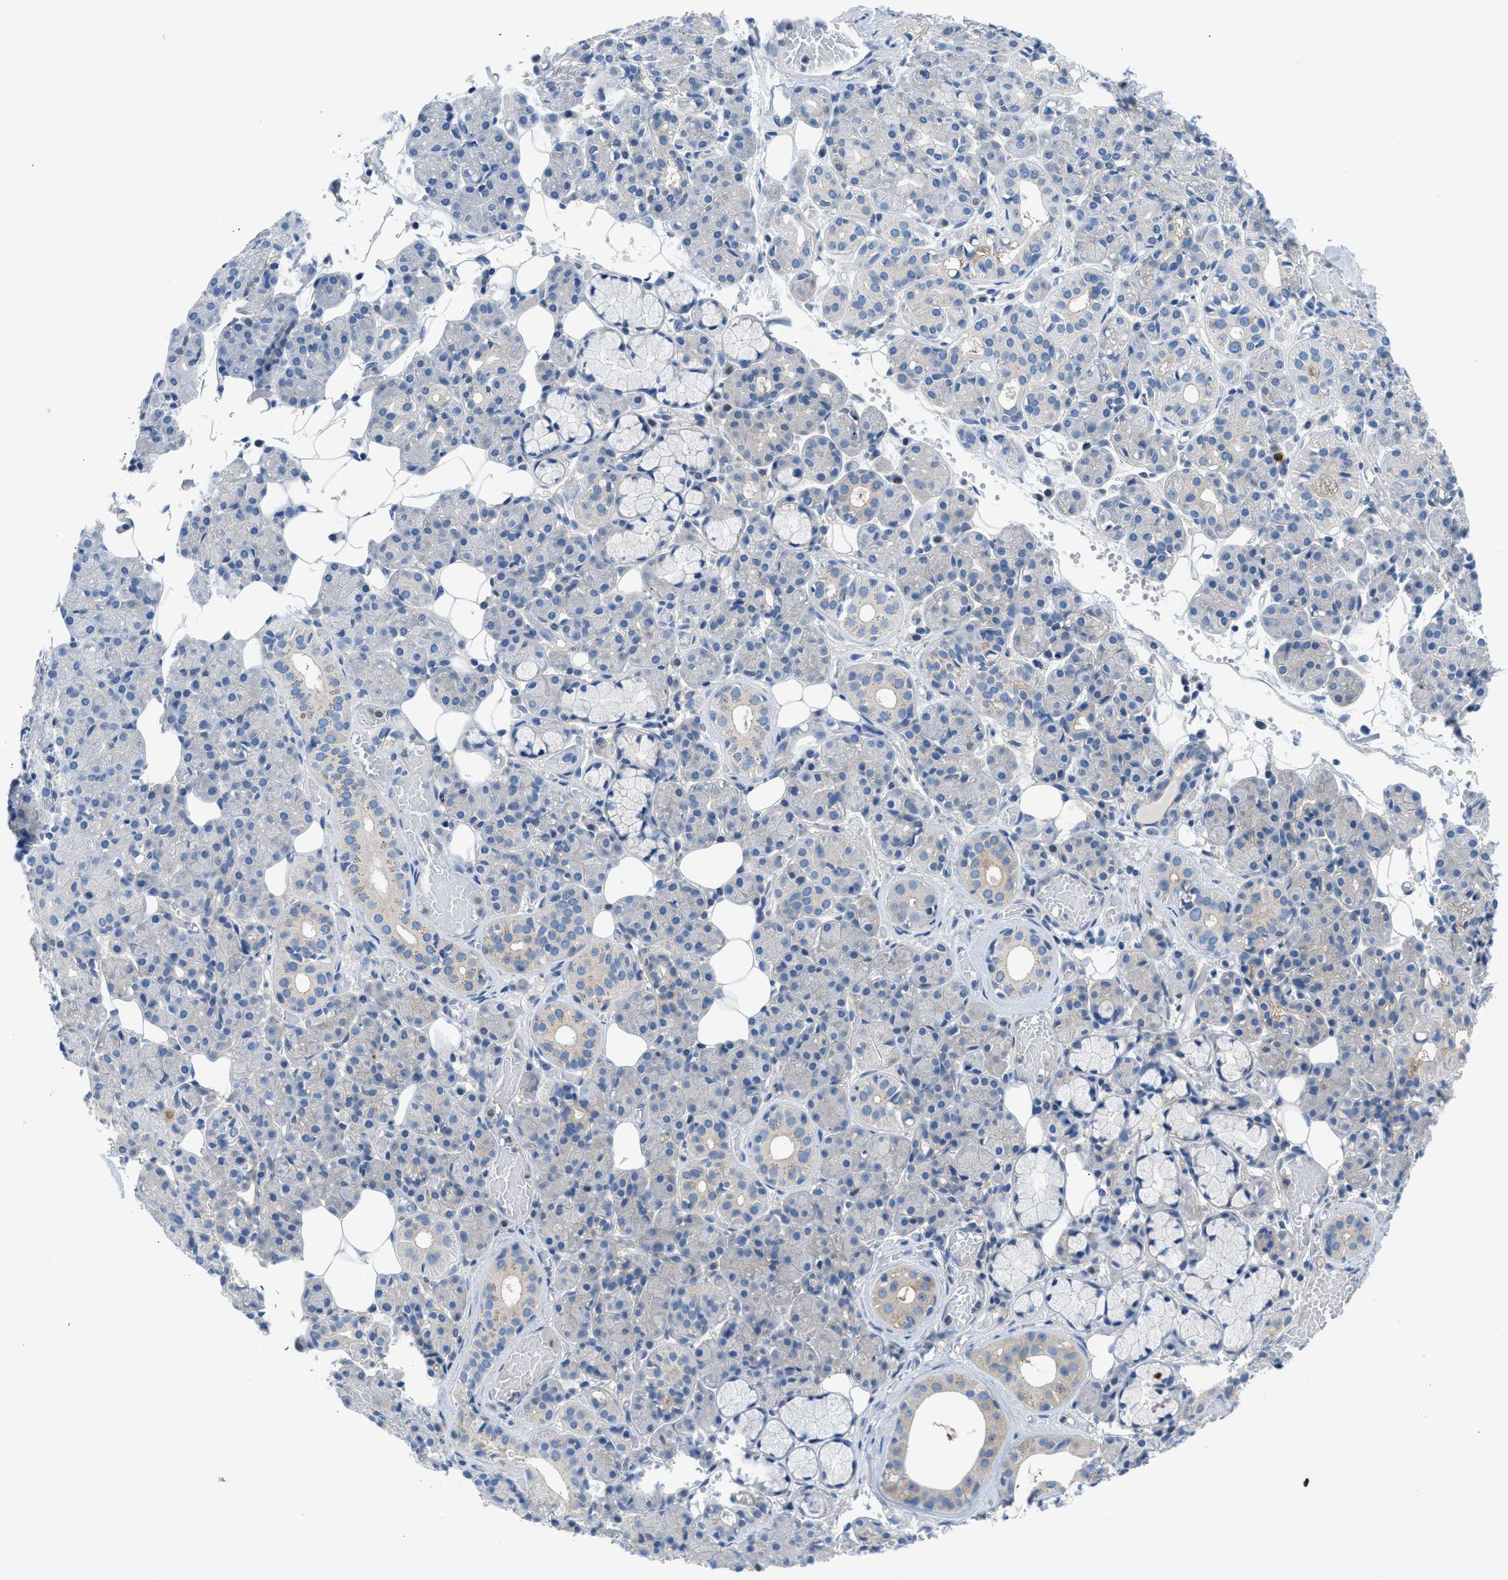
{"staining": {"intensity": "weak", "quantity": "<25%", "location": "cytoplasmic/membranous"}, "tissue": "salivary gland", "cell_type": "Glandular cells", "image_type": "normal", "snomed": [{"axis": "morphology", "description": "Normal tissue, NOS"}, {"axis": "topography", "description": "Salivary gland"}], "caption": "Human salivary gland stained for a protein using immunohistochemistry reveals no positivity in glandular cells.", "gene": "BNC2", "patient": {"sex": "male", "age": 63}}